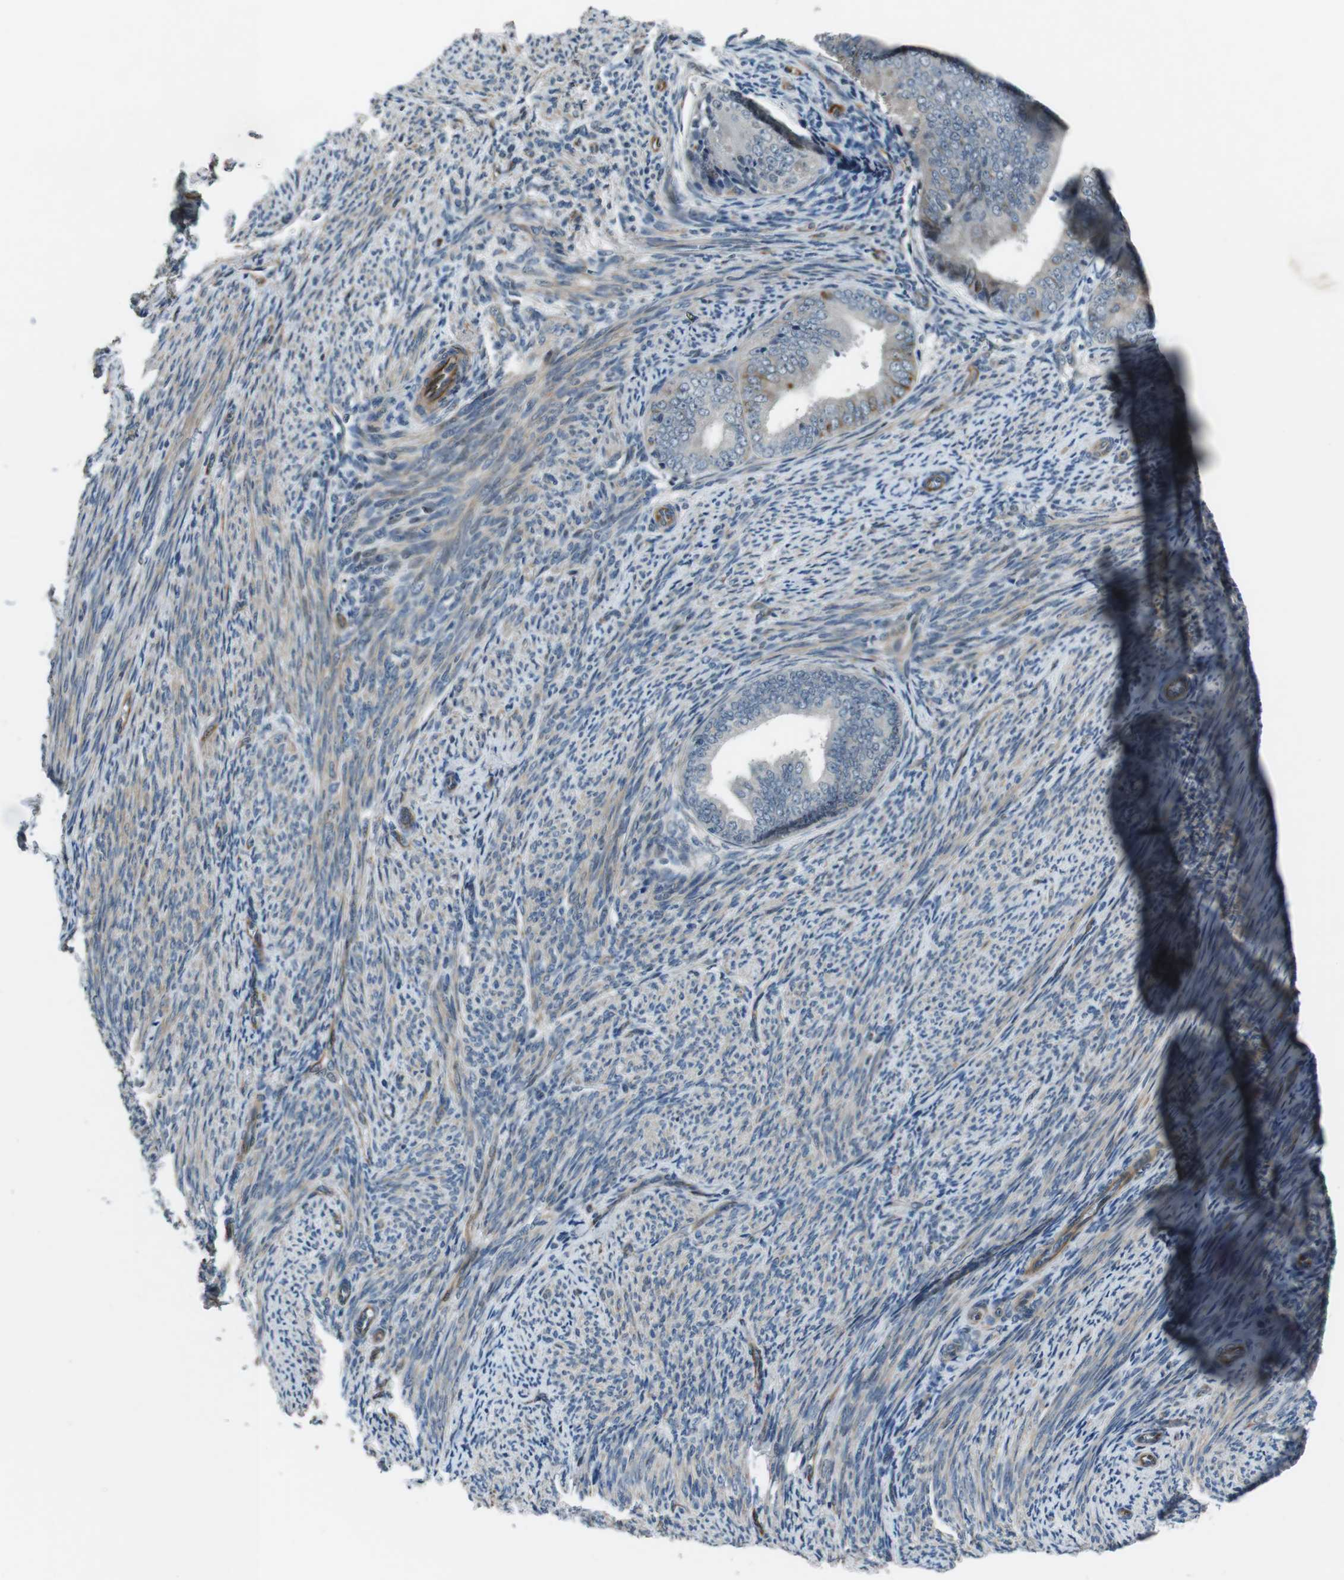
{"staining": {"intensity": "weak", "quantity": "<25%", "location": "cytoplasmic/membranous"}, "tissue": "endometrial cancer", "cell_type": "Tumor cells", "image_type": "cancer", "snomed": [{"axis": "morphology", "description": "Adenocarcinoma, NOS"}, {"axis": "topography", "description": "Endometrium"}], "caption": "A high-resolution micrograph shows IHC staining of endometrial cancer (adenocarcinoma), which displays no significant expression in tumor cells.", "gene": "LRRC49", "patient": {"sex": "female", "age": 63}}